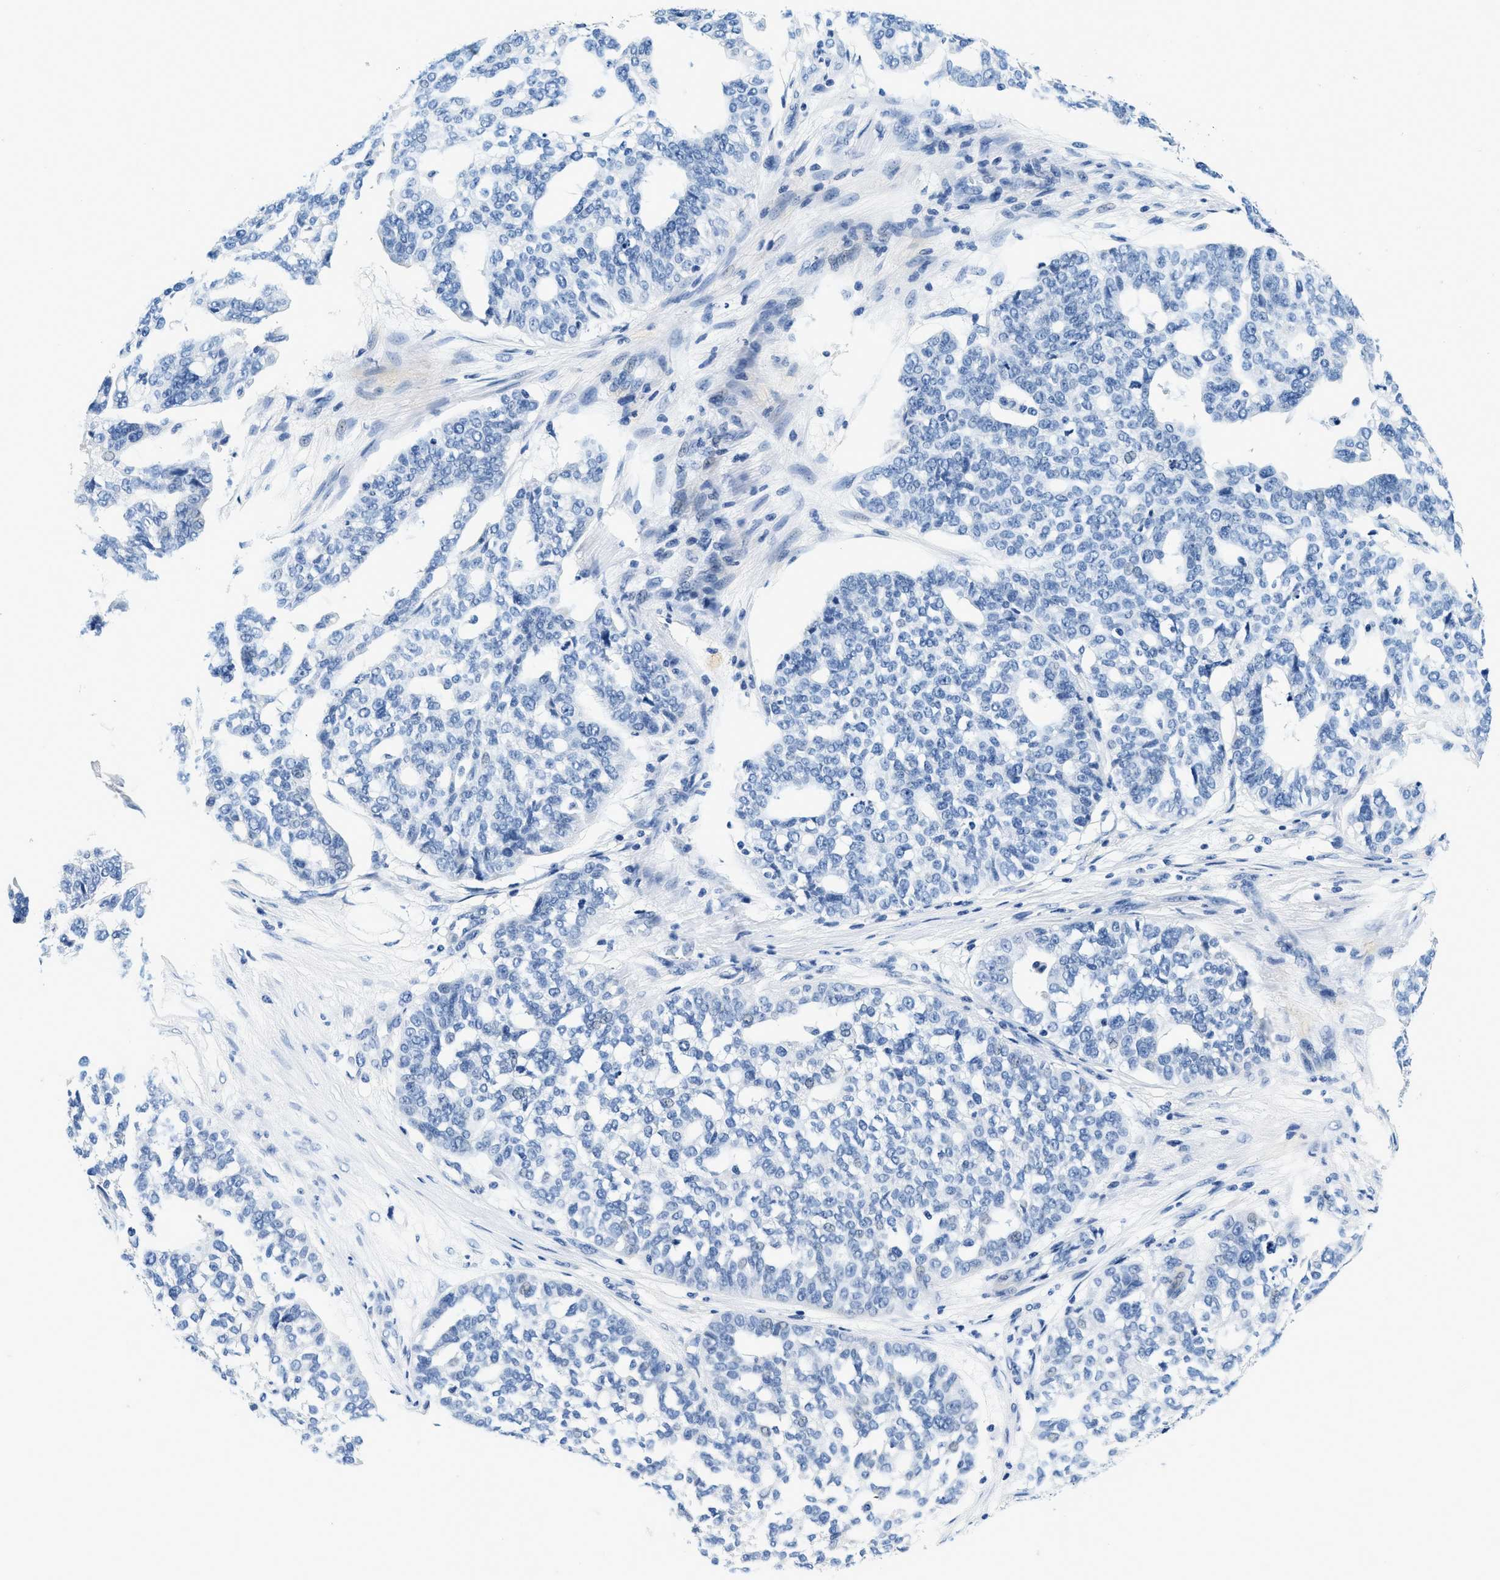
{"staining": {"intensity": "negative", "quantity": "none", "location": "none"}, "tissue": "ovarian cancer", "cell_type": "Tumor cells", "image_type": "cancer", "snomed": [{"axis": "morphology", "description": "Cystadenocarcinoma, serous, NOS"}, {"axis": "topography", "description": "Ovary"}], "caption": "Immunohistochemical staining of ovarian cancer shows no significant staining in tumor cells. (Brightfield microscopy of DAB immunohistochemistry at high magnification).", "gene": "GSTM3", "patient": {"sex": "female", "age": 59}}